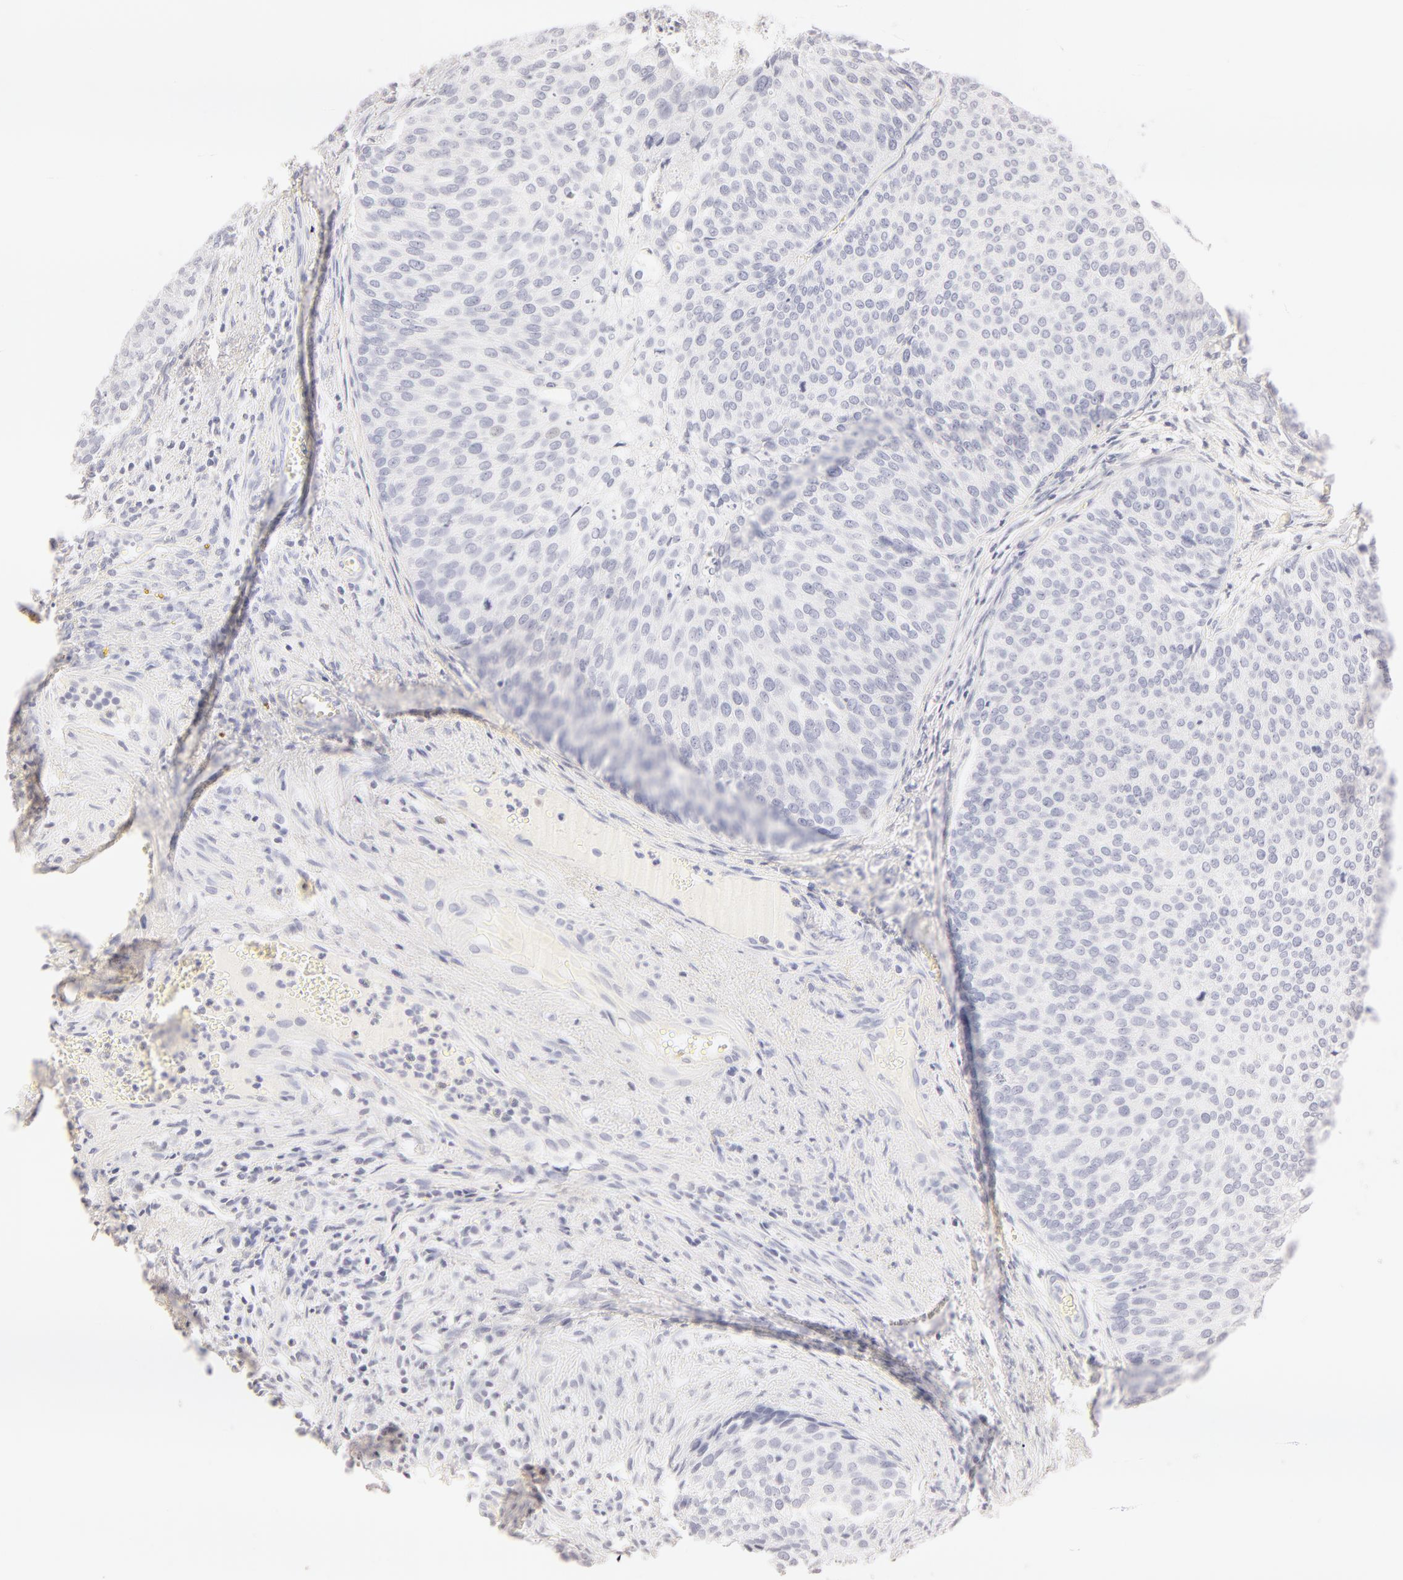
{"staining": {"intensity": "negative", "quantity": "none", "location": "none"}, "tissue": "urothelial cancer", "cell_type": "Tumor cells", "image_type": "cancer", "snomed": [{"axis": "morphology", "description": "Urothelial carcinoma, Low grade"}, {"axis": "topography", "description": "Urinary bladder"}], "caption": "Immunohistochemistry (IHC) photomicrograph of human urothelial cancer stained for a protein (brown), which reveals no expression in tumor cells.", "gene": "LGALS7B", "patient": {"sex": "male", "age": 84}}